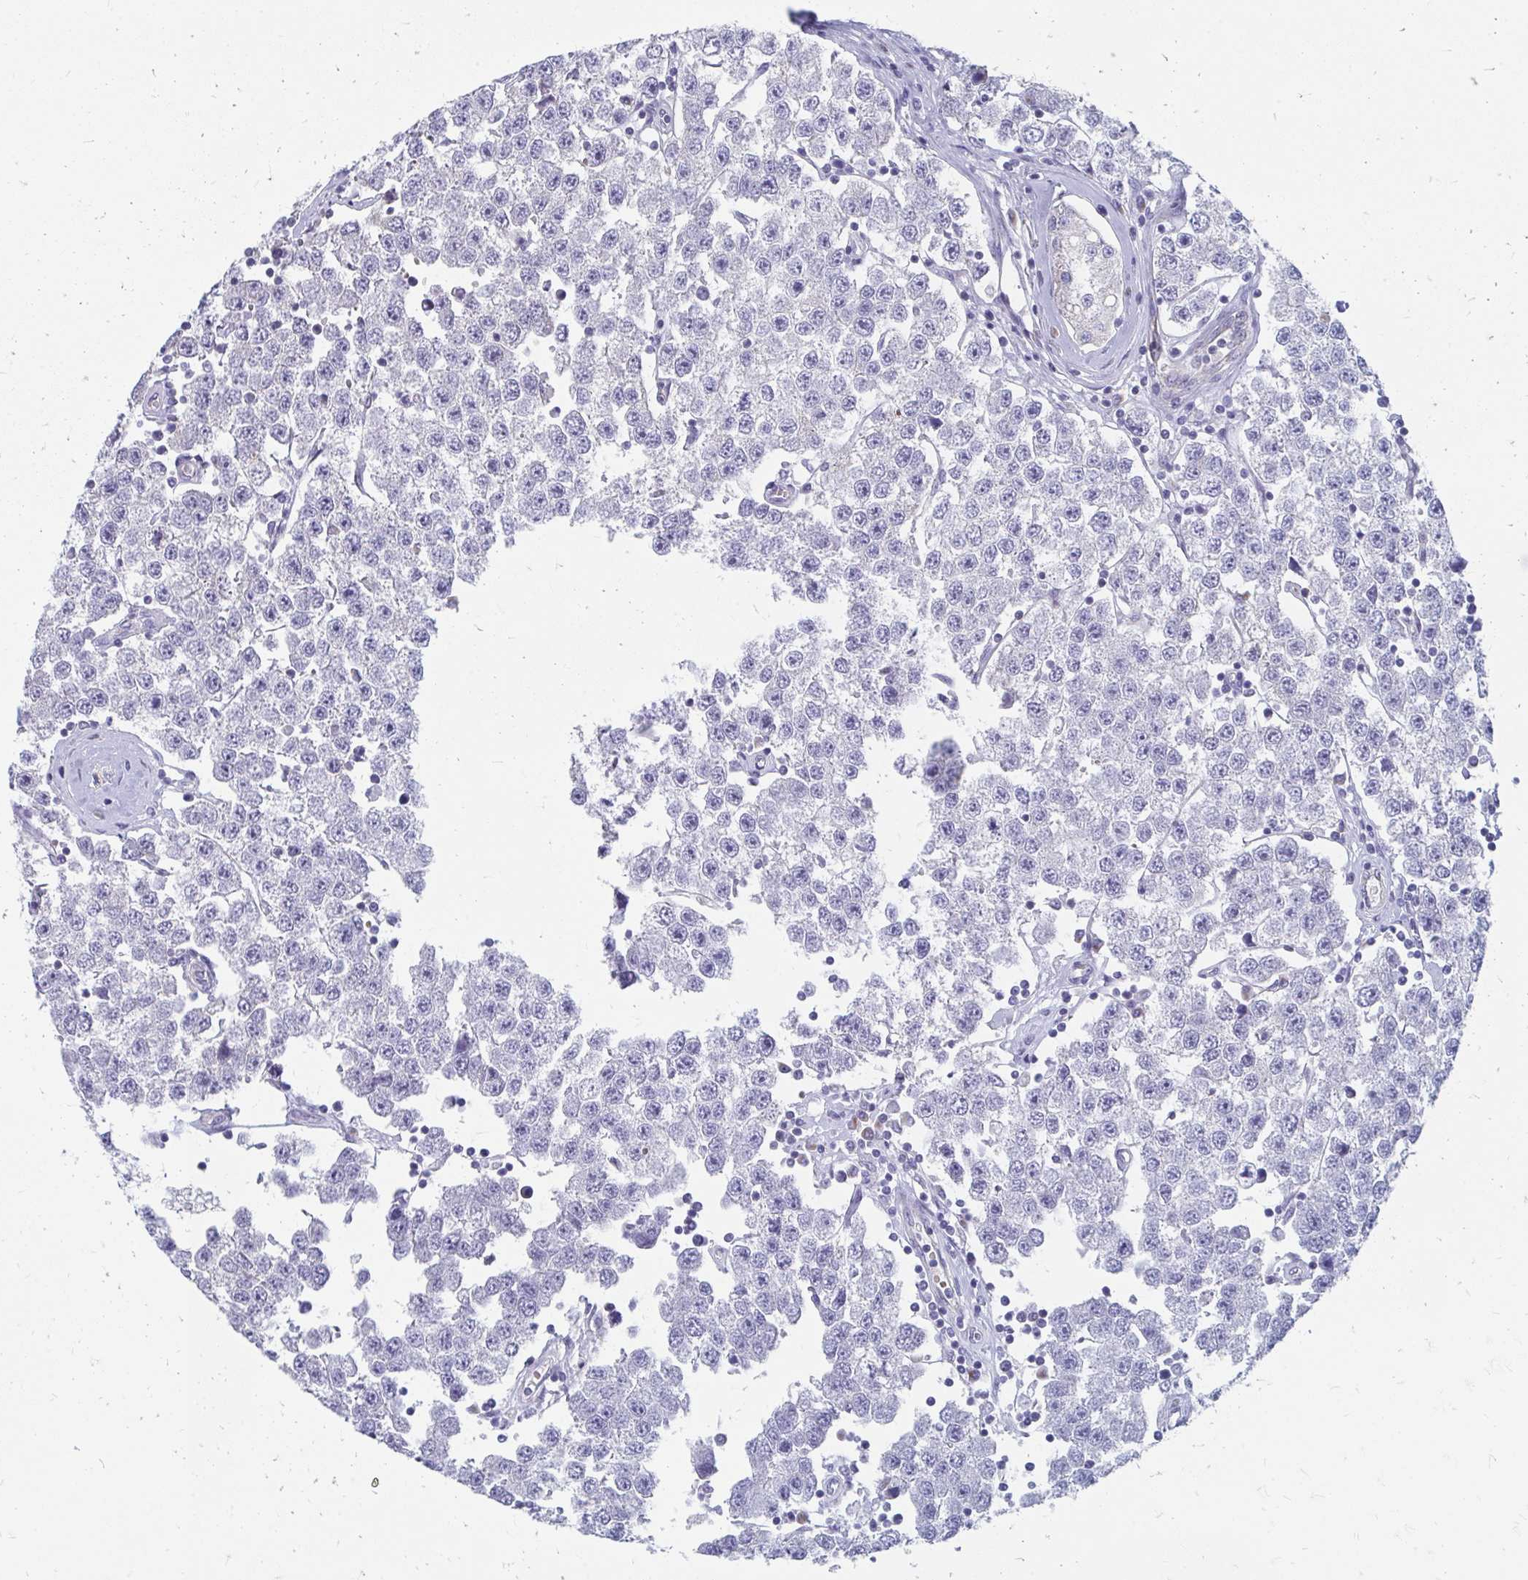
{"staining": {"intensity": "negative", "quantity": "none", "location": "none"}, "tissue": "testis cancer", "cell_type": "Tumor cells", "image_type": "cancer", "snomed": [{"axis": "morphology", "description": "Seminoma, NOS"}, {"axis": "topography", "description": "Testis"}], "caption": "This is an immunohistochemistry photomicrograph of testis seminoma. There is no staining in tumor cells.", "gene": "PABIR3", "patient": {"sex": "male", "age": 34}}